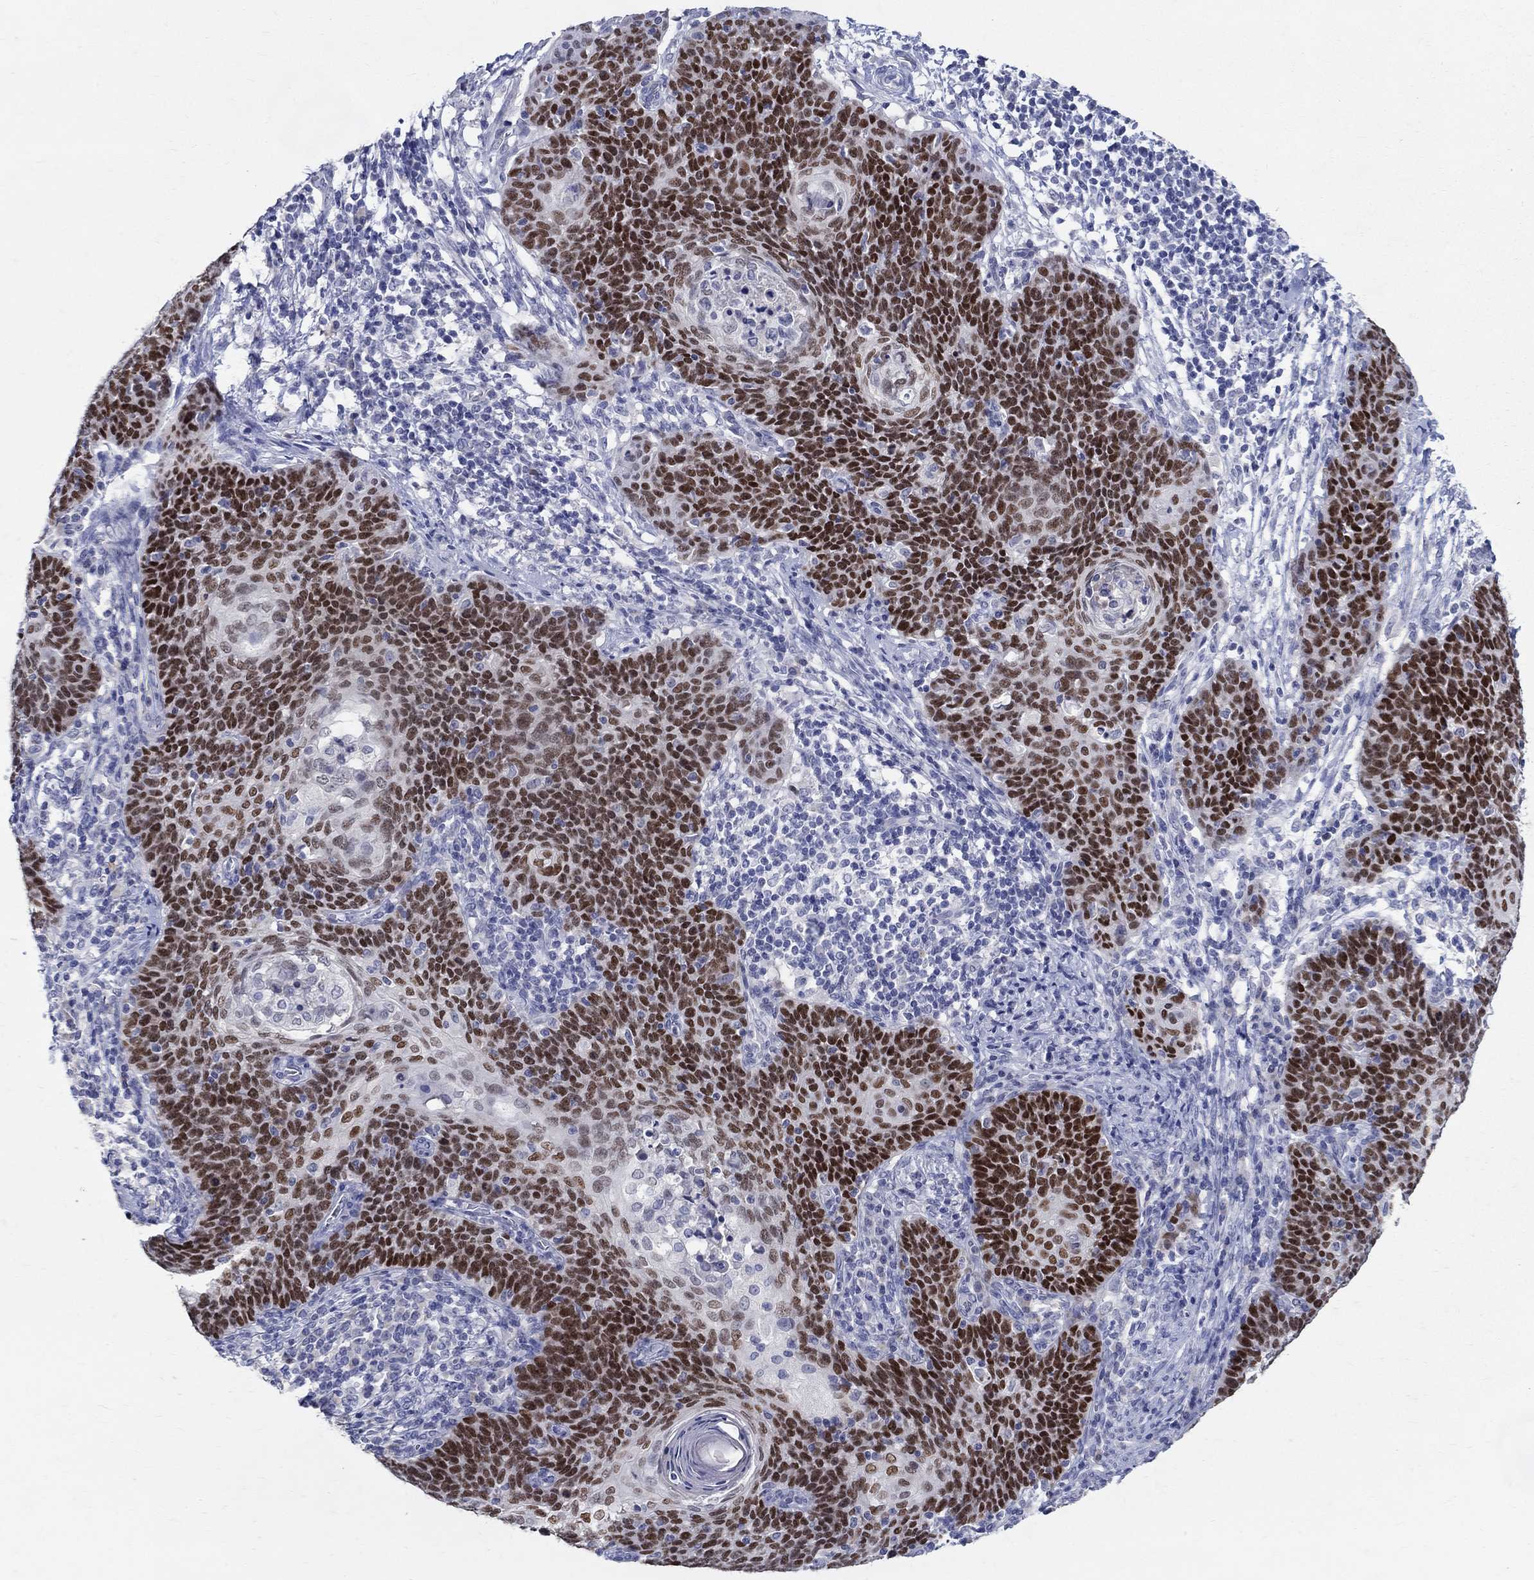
{"staining": {"intensity": "strong", "quantity": "25%-75%", "location": "nuclear"}, "tissue": "cervical cancer", "cell_type": "Tumor cells", "image_type": "cancer", "snomed": [{"axis": "morphology", "description": "Squamous cell carcinoma, NOS"}, {"axis": "topography", "description": "Cervix"}], "caption": "Immunohistochemistry (IHC) image of neoplastic tissue: human cervical cancer (squamous cell carcinoma) stained using immunohistochemistry exhibits high levels of strong protein expression localized specifically in the nuclear of tumor cells, appearing as a nuclear brown color.", "gene": "SOX2", "patient": {"sex": "female", "age": 39}}